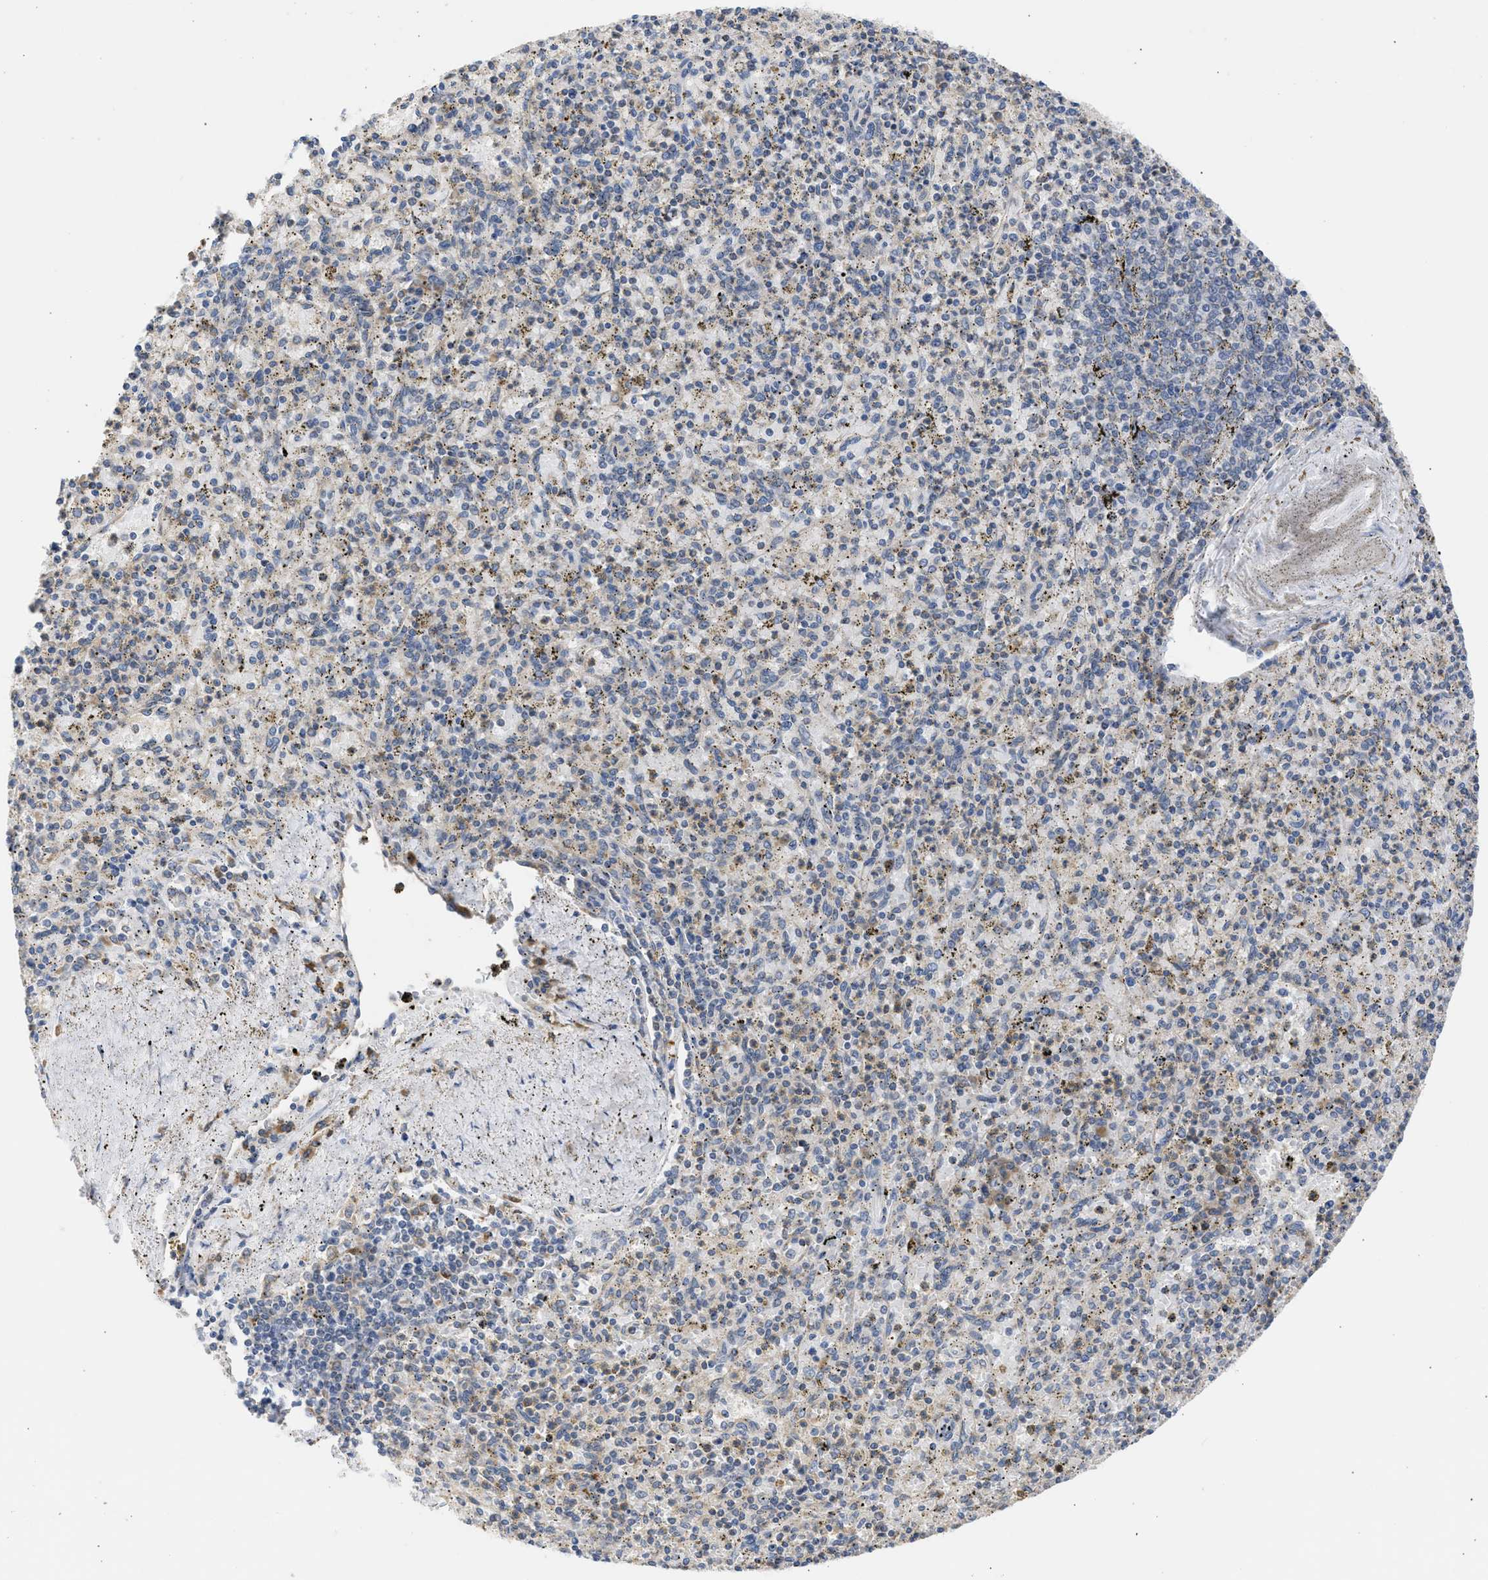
{"staining": {"intensity": "weak", "quantity": "<25%", "location": "cytoplasmic/membranous"}, "tissue": "spleen", "cell_type": "Cells in red pulp", "image_type": "normal", "snomed": [{"axis": "morphology", "description": "Normal tissue, NOS"}, {"axis": "topography", "description": "Spleen"}], "caption": "IHC micrograph of unremarkable spleen stained for a protein (brown), which demonstrates no expression in cells in red pulp. (Stains: DAB (3,3'-diaminobenzidine) IHC with hematoxylin counter stain, Microscopy: brightfield microscopy at high magnification).", "gene": "TMED1", "patient": {"sex": "male", "age": 72}}